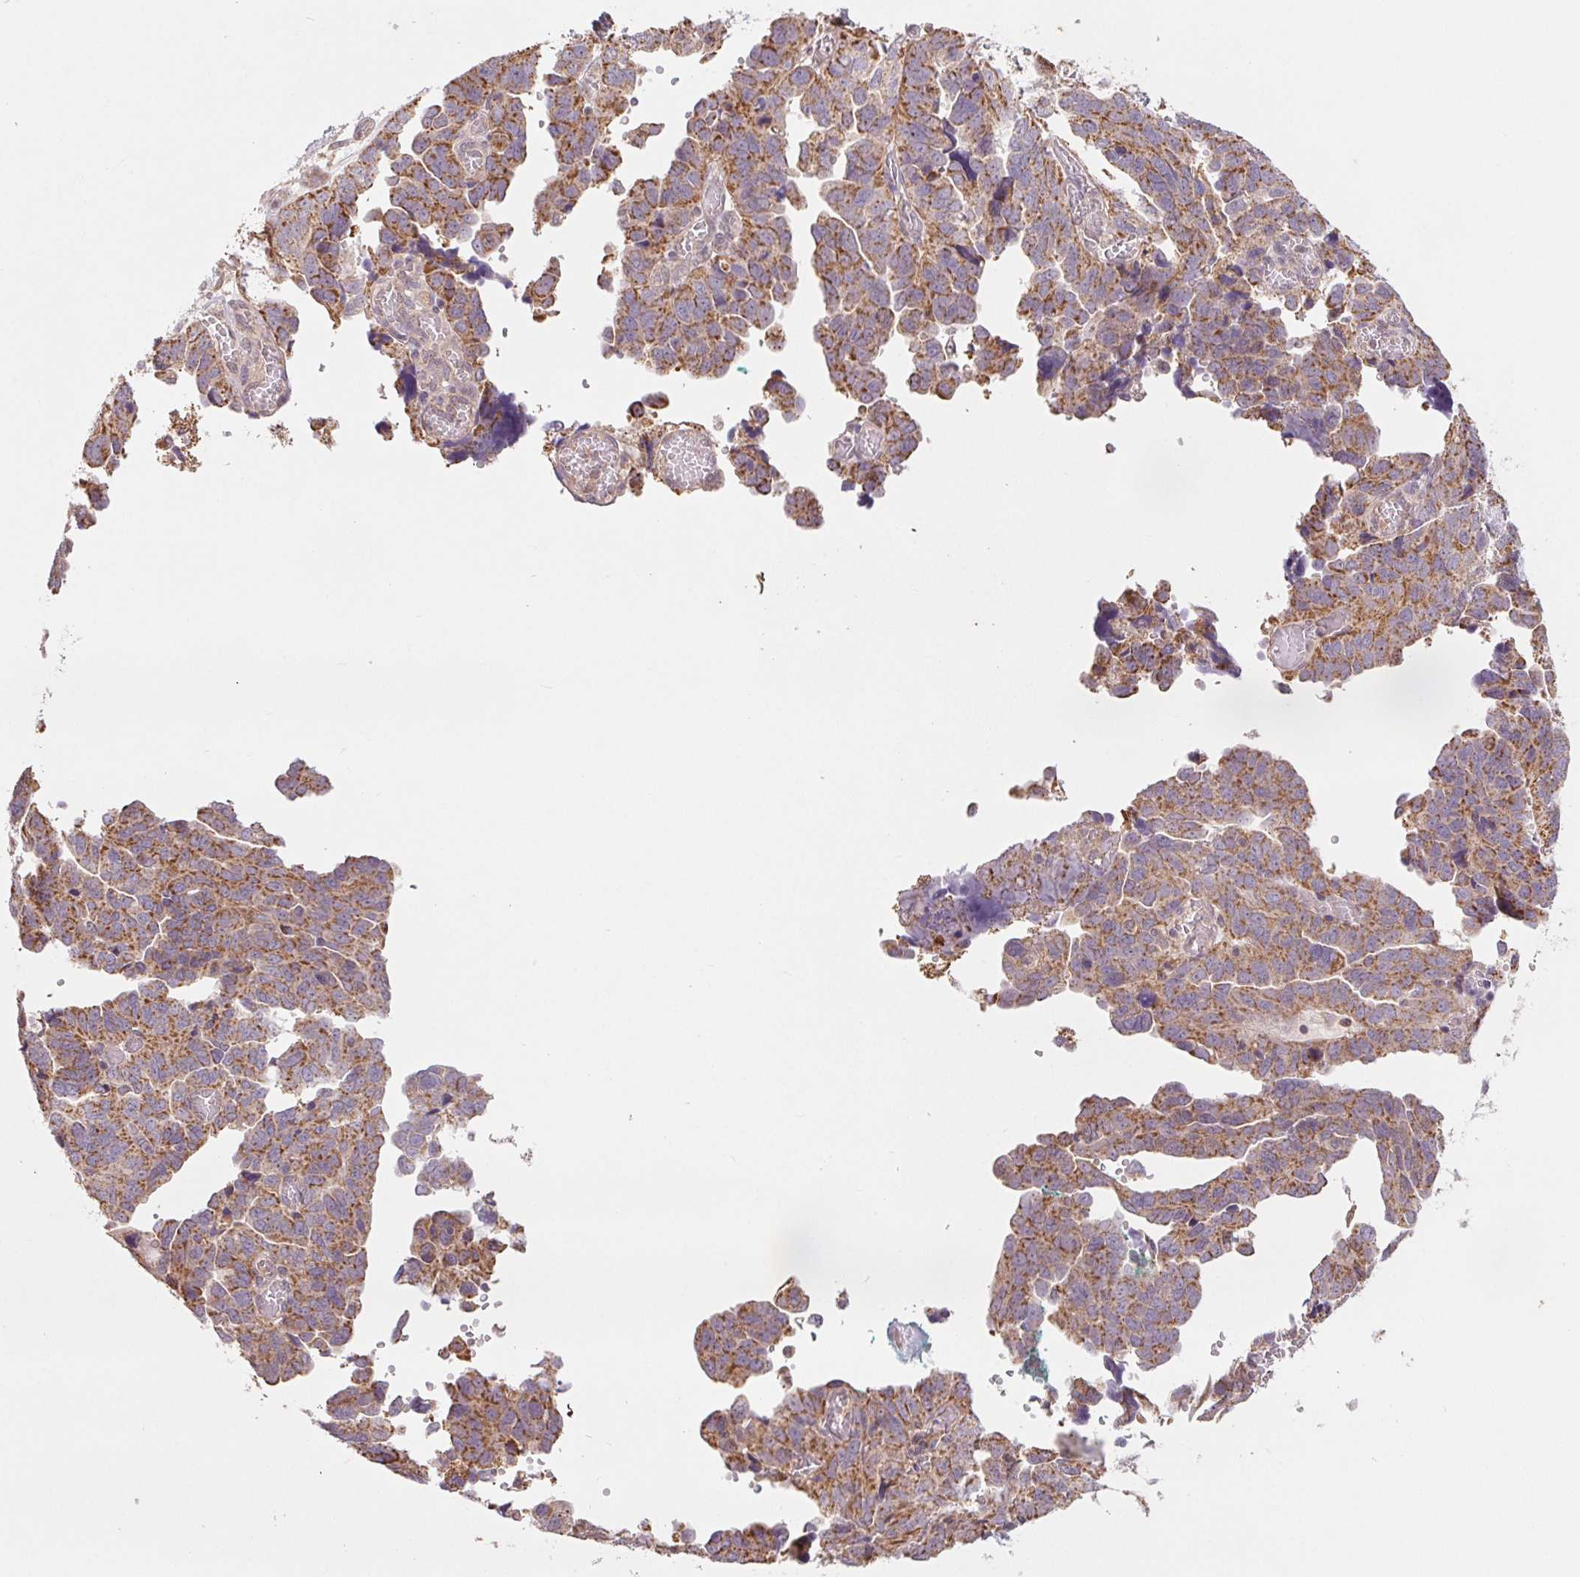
{"staining": {"intensity": "moderate", "quantity": ">75%", "location": "cytoplasmic/membranous"}, "tissue": "ovarian cancer", "cell_type": "Tumor cells", "image_type": "cancer", "snomed": [{"axis": "morphology", "description": "Cystadenocarcinoma, serous, NOS"}, {"axis": "topography", "description": "Ovary"}], "caption": "High-power microscopy captured an immunohistochemistry photomicrograph of ovarian cancer (serous cystadenocarcinoma), revealing moderate cytoplasmic/membranous positivity in approximately >75% of tumor cells. The protein is stained brown, and the nuclei are stained in blue (DAB IHC with brightfield microscopy, high magnification).", "gene": "MAP3K5", "patient": {"sex": "female", "age": 64}}